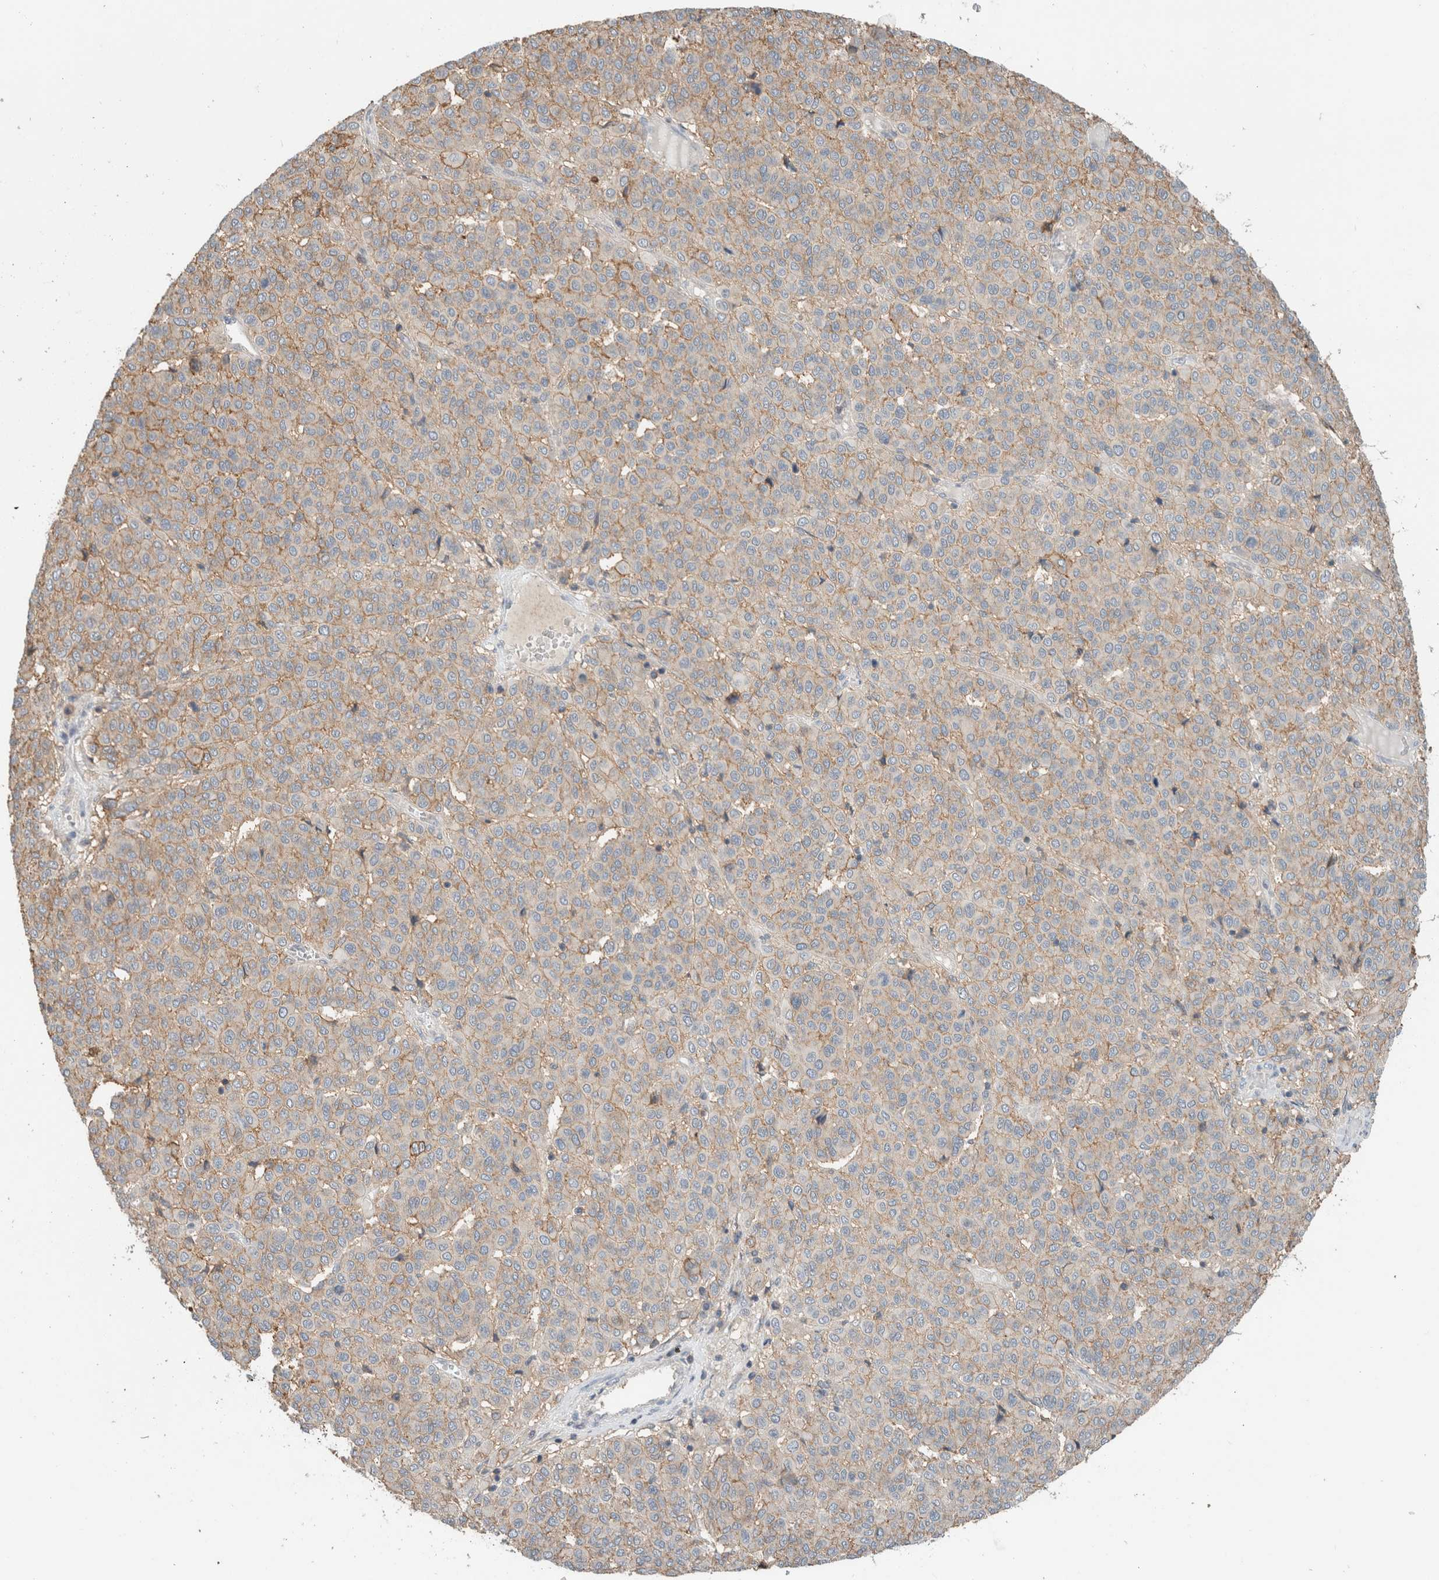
{"staining": {"intensity": "weak", "quantity": "25%-75%", "location": "cytoplasmic/membranous"}, "tissue": "melanoma", "cell_type": "Tumor cells", "image_type": "cancer", "snomed": [{"axis": "morphology", "description": "Malignant melanoma, Metastatic site"}, {"axis": "topography", "description": "Pancreas"}], "caption": "The image displays immunohistochemical staining of malignant melanoma (metastatic site). There is weak cytoplasmic/membranous staining is seen in about 25%-75% of tumor cells. (DAB = brown stain, brightfield microscopy at high magnification).", "gene": "ERCC6L2", "patient": {"sex": "female", "age": 30}}